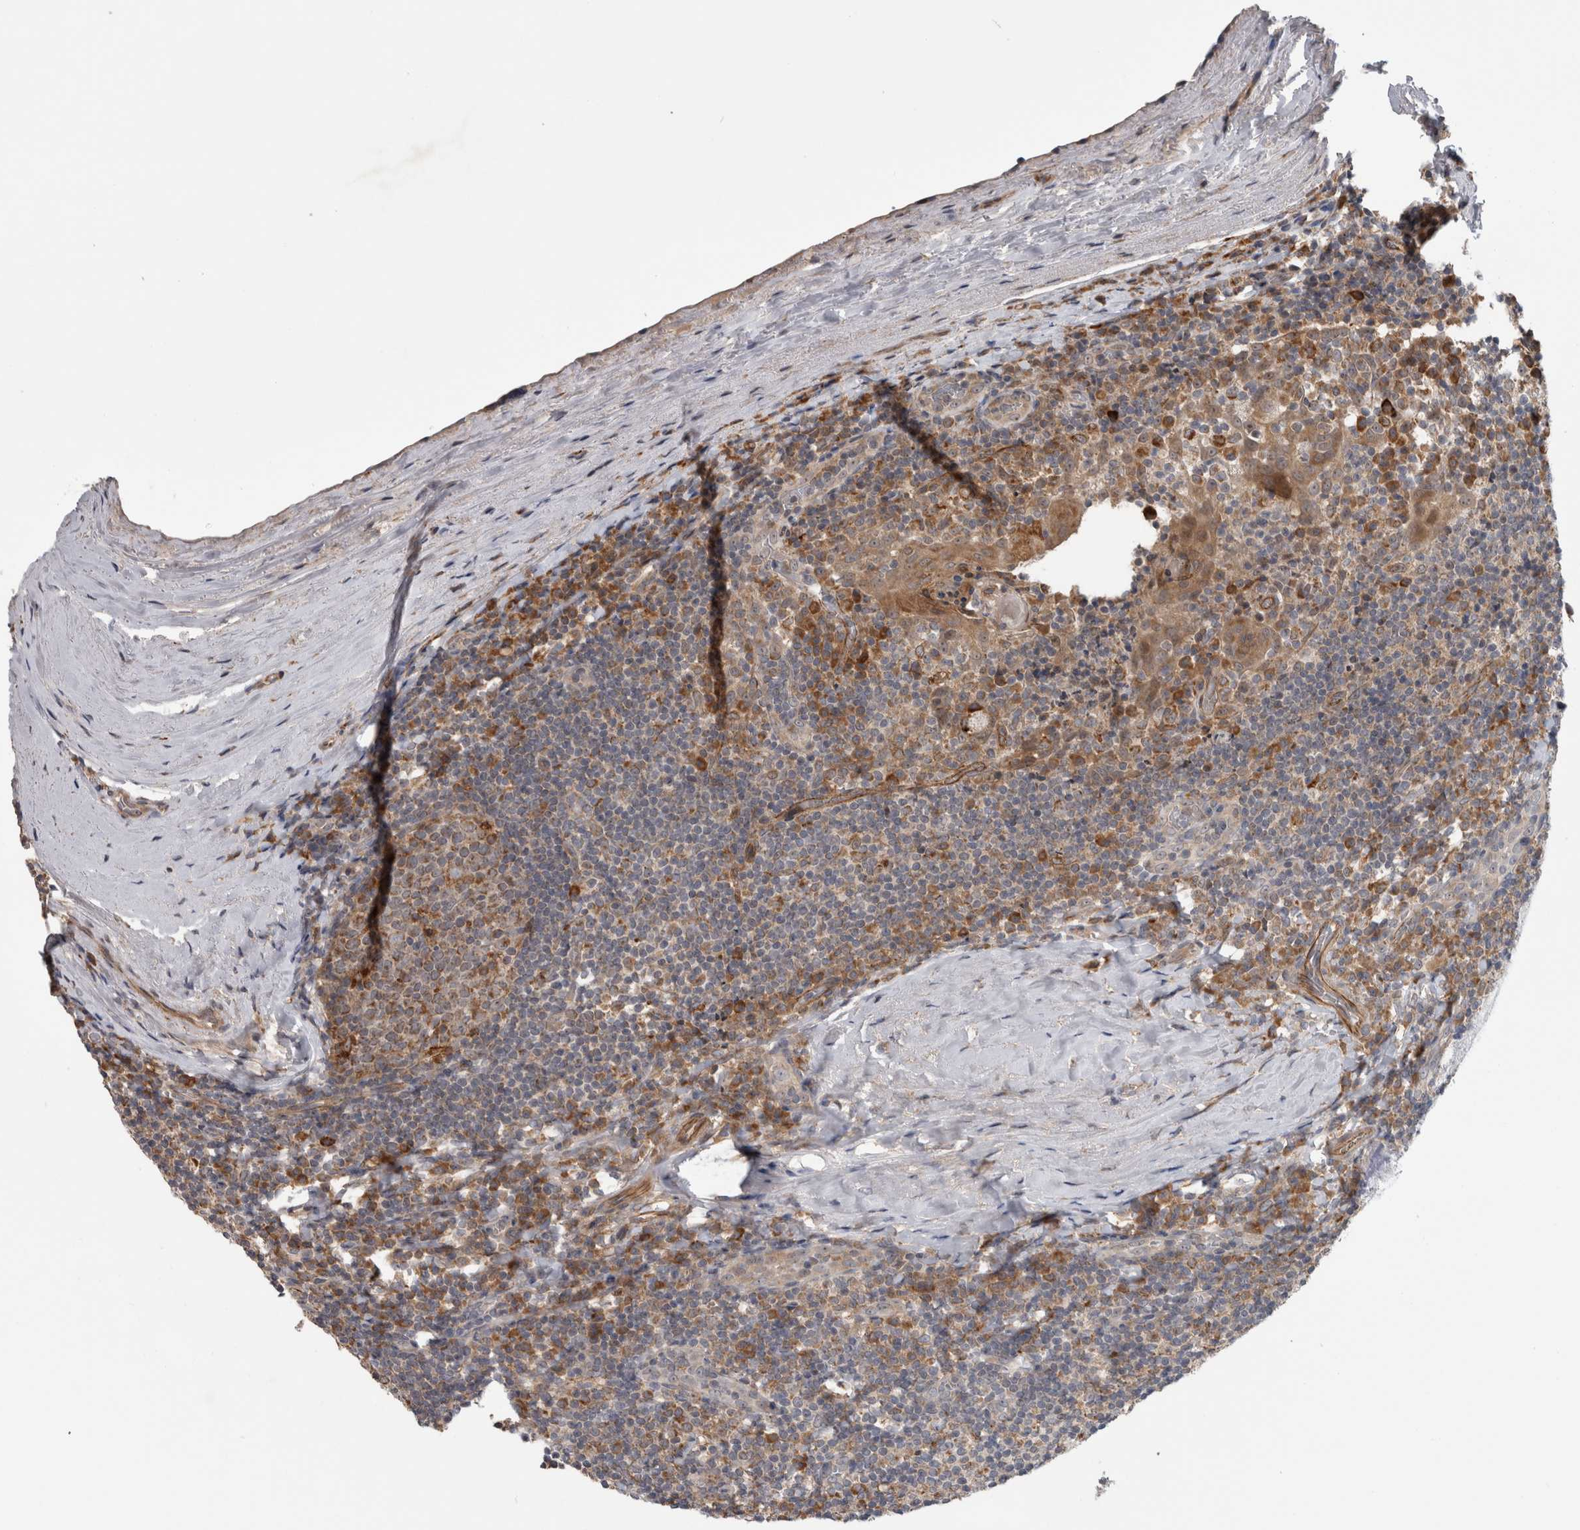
{"staining": {"intensity": "moderate", "quantity": ">75%", "location": "cytoplasmic/membranous"}, "tissue": "tonsil", "cell_type": "Germinal center cells", "image_type": "normal", "snomed": [{"axis": "morphology", "description": "Normal tissue, NOS"}, {"axis": "topography", "description": "Tonsil"}], "caption": "Immunohistochemistry staining of normal tonsil, which displays medium levels of moderate cytoplasmic/membranous expression in about >75% of germinal center cells indicating moderate cytoplasmic/membranous protein staining. The staining was performed using DAB (brown) for protein detection and nuclei were counterstained in hematoxylin (blue).", "gene": "ADGRL3", "patient": {"sex": "male", "age": 37}}